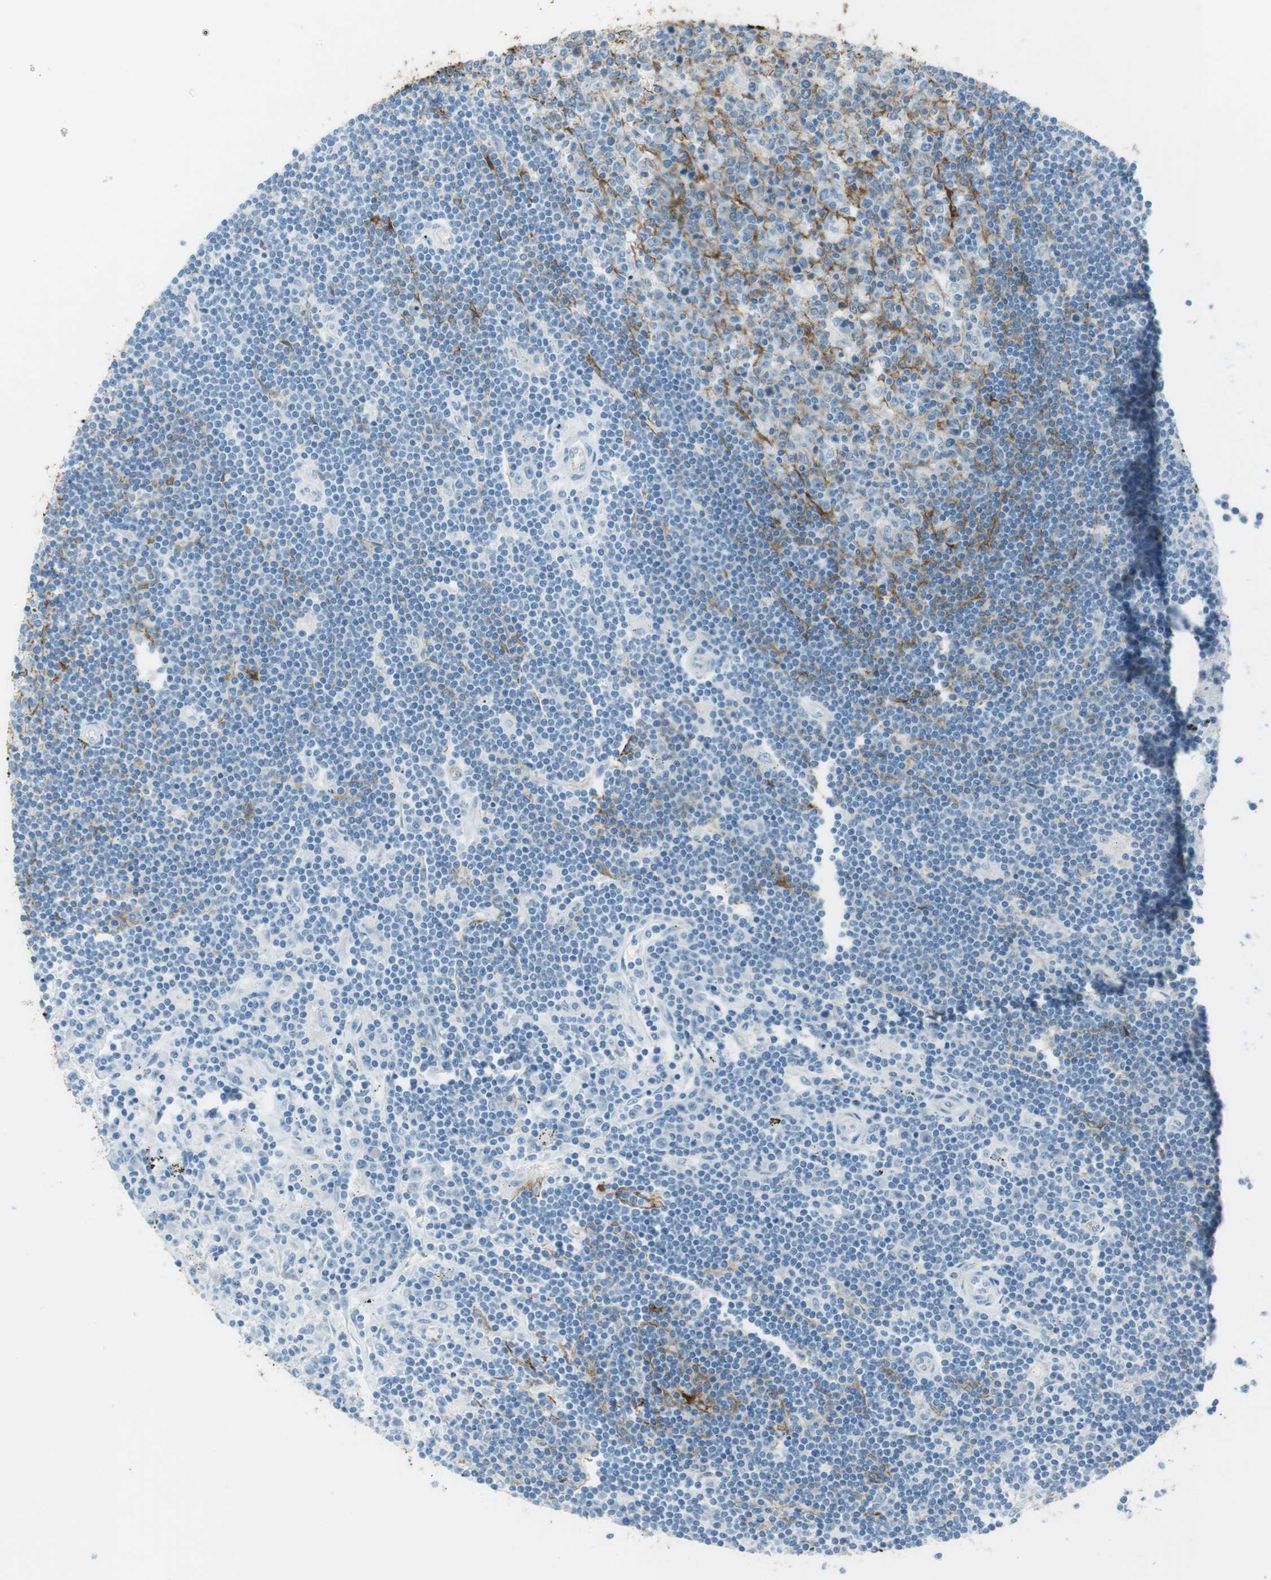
{"staining": {"intensity": "negative", "quantity": "none", "location": "none"}, "tissue": "lymphoma", "cell_type": "Tumor cells", "image_type": "cancer", "snomed": [{"axis": "morphology", "description": "Malignant lymphoma, non-Hodgkin's type, Low grade"}, {"axis": "topography", "description": "Spleen"}], "caption": "DAB (3,3'-diaminobenzidine) immunohistochemical staining of lymphoma shows no significant expression in tumor cells. (Immunohistochemistry, brightfield microscopy, high magnification).", "gene": "TUBB2A", "patient": {"sex": "male", "age": 76}}